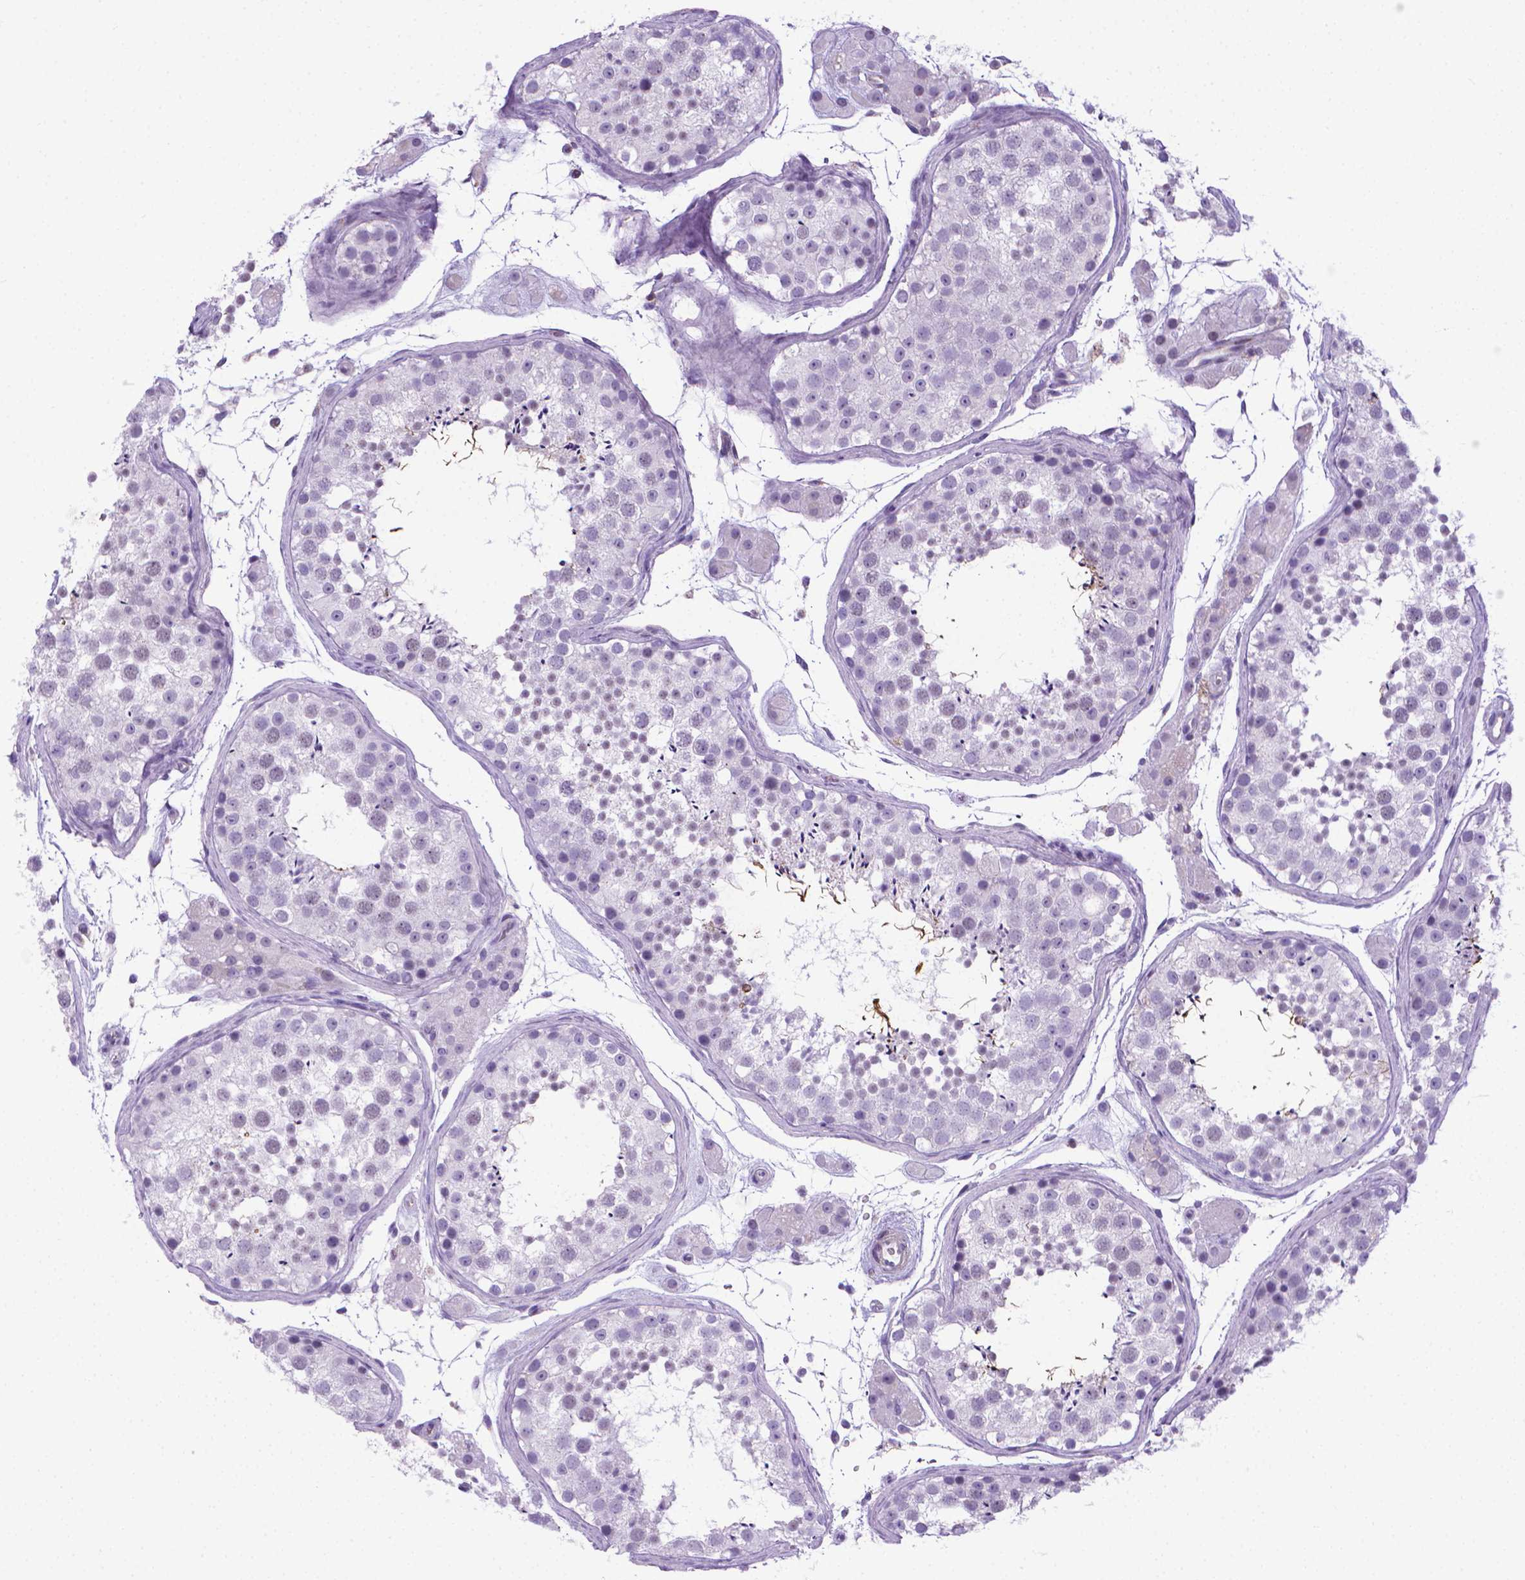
{"staining": {"intensity": "negative", "quantity": "none", "location": "none"}, "tissue": "testis", "cell_type": "Cells in seminiferous ducts", "image_type": "normal", "snomed": [{"axis": "morphology", "description": "Normal tissue, NOS"}, {"axis": "topography", "description": "Testis"}], "caption": "IHC of benign human testis shows no expression in cells in seminiferous ducts. Brightfield microscopy of immunohistochemistry (IHC) stained with DAB (3,3'-diaminobenzidine) (brown) and hematoxylin (blue), captured at high magnification.", "gene": "POU3F3", "patient": {"sex": "male", "age": 41}}